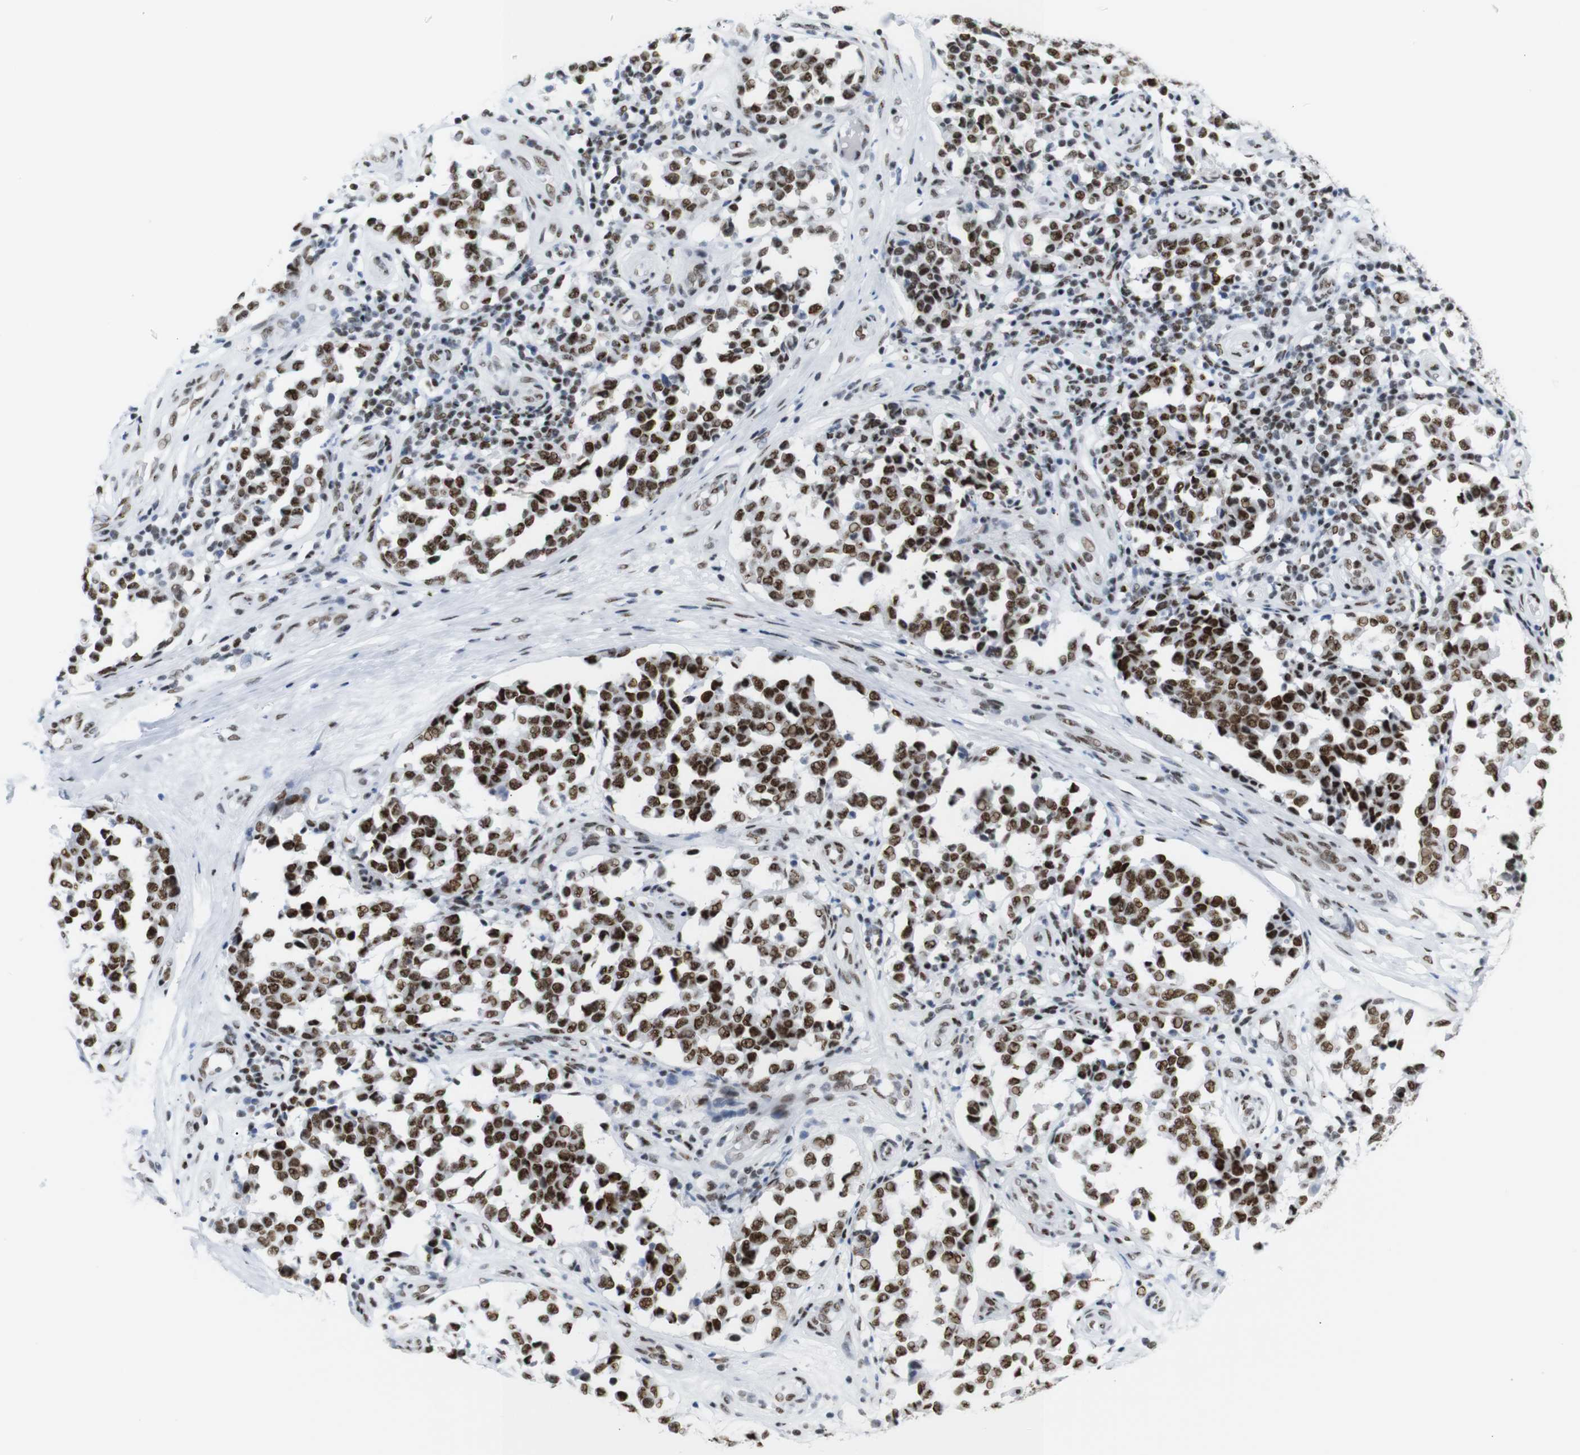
{"staining": {"intensity": "strong", "quantity": ">75%", "location": "nuclear"}, "tissue": "melanoma", "cell_type": "Tumor cells", "image_type": "cancer", "snomed": [{"axis": "morphology", "description": "Malignant melanoma, NOS"}, {"axis": "topography", "description": "Skin"}], "caption": "Human melanoma stained with a brown dye demonstrates strong nuclear positive staining in approximately >75% of tumor cells.", "gene": "TRA2B", "patient": {"sex": "female", "age": 64}}